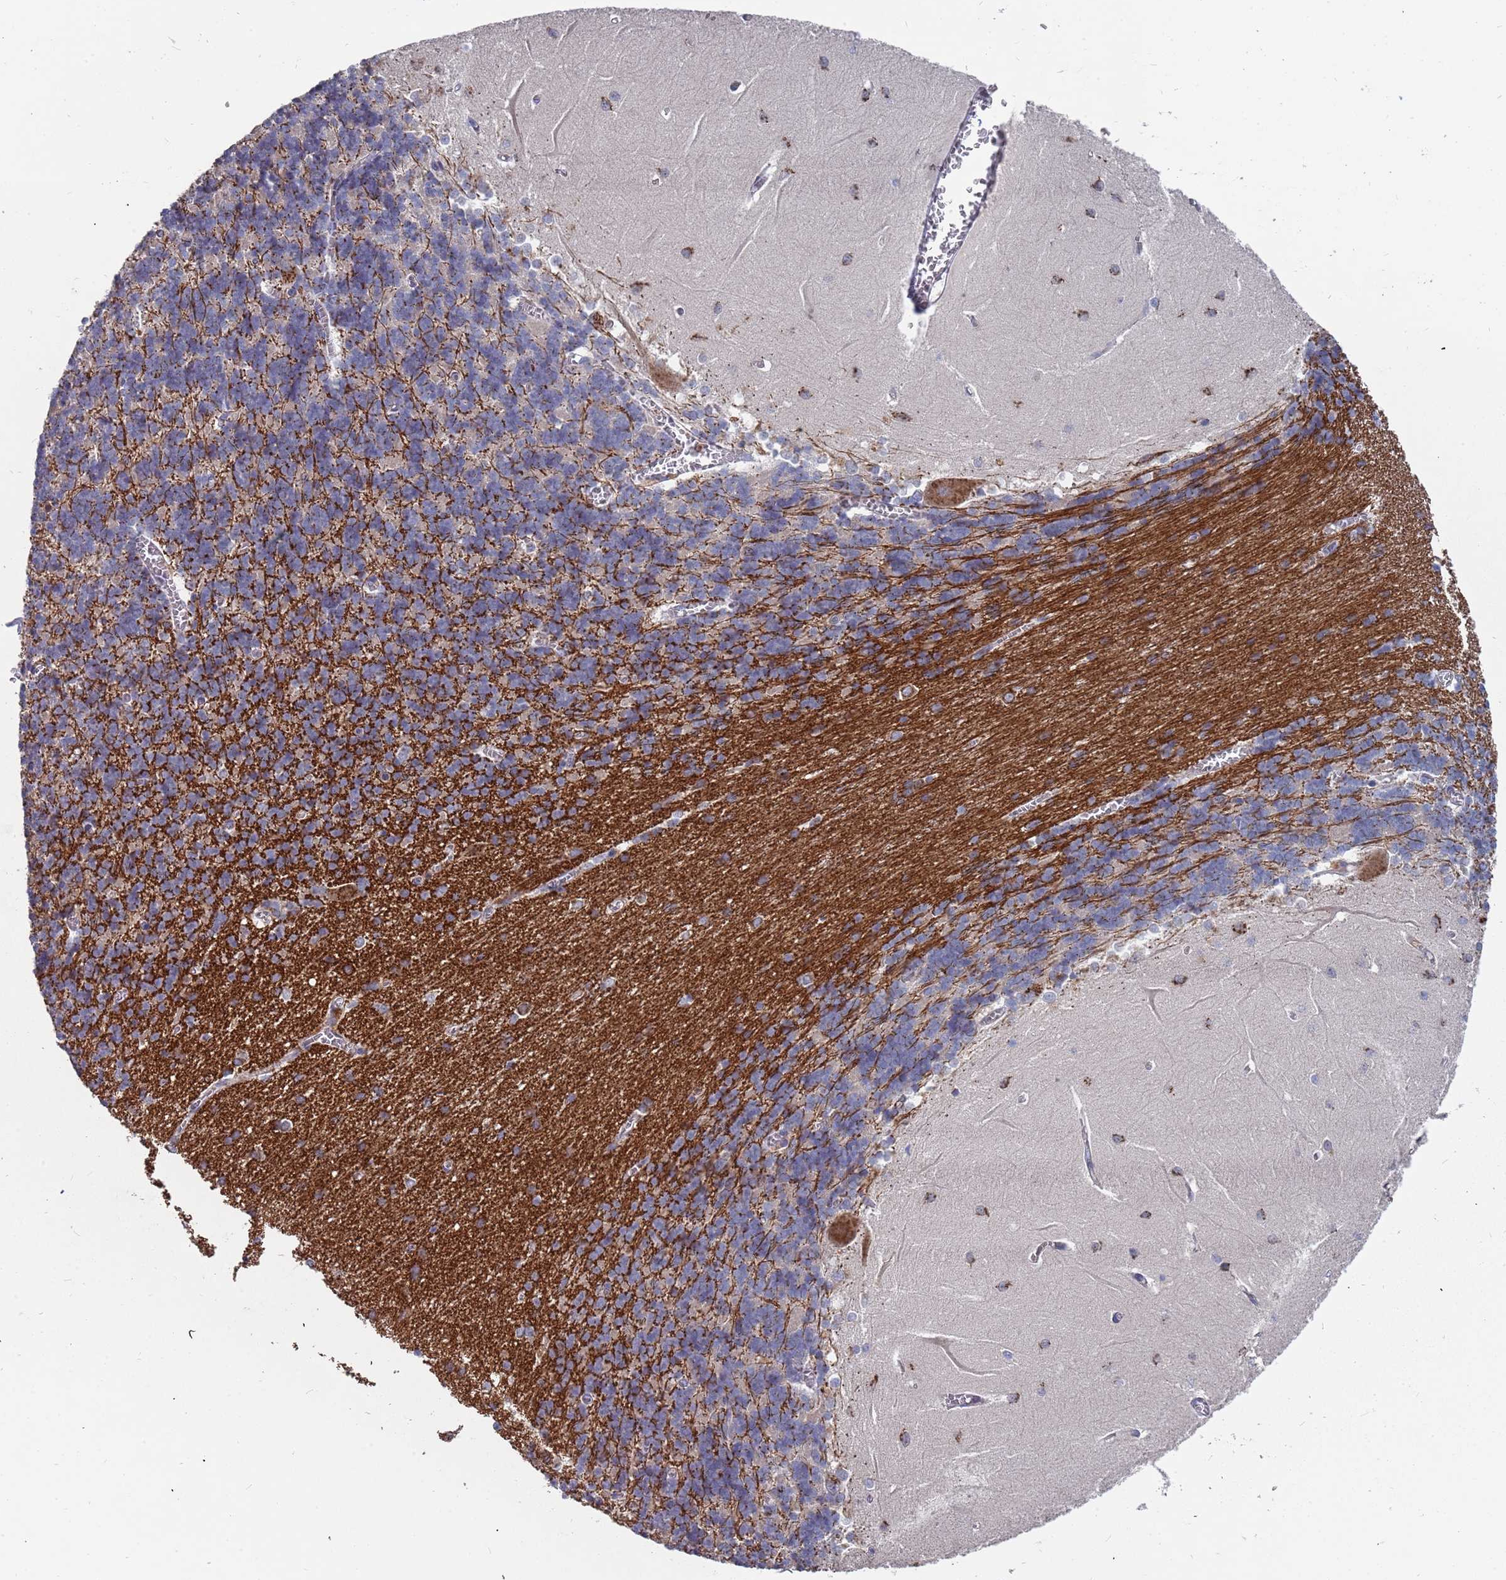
{"staining": {"intensity": "weak", "quantity": "<25%", "location": "cytoplasmic/membranous"}, "tissue": "cerebellum", "cell_type": "Cells in granular layer", "image_type": "normal", "snomed": [{"axis": "morphology", "description": "Normal tissue, NOS"}, {"axis": "topography", "description": "Cerebellum"}], "caption": "DAB immunohistochemical staining of unremarkable human cerebellum shows no significant staining in cells in granular layer.", "gene": "TCEANC2", "patient": {"sex": "male", "age": 37}}